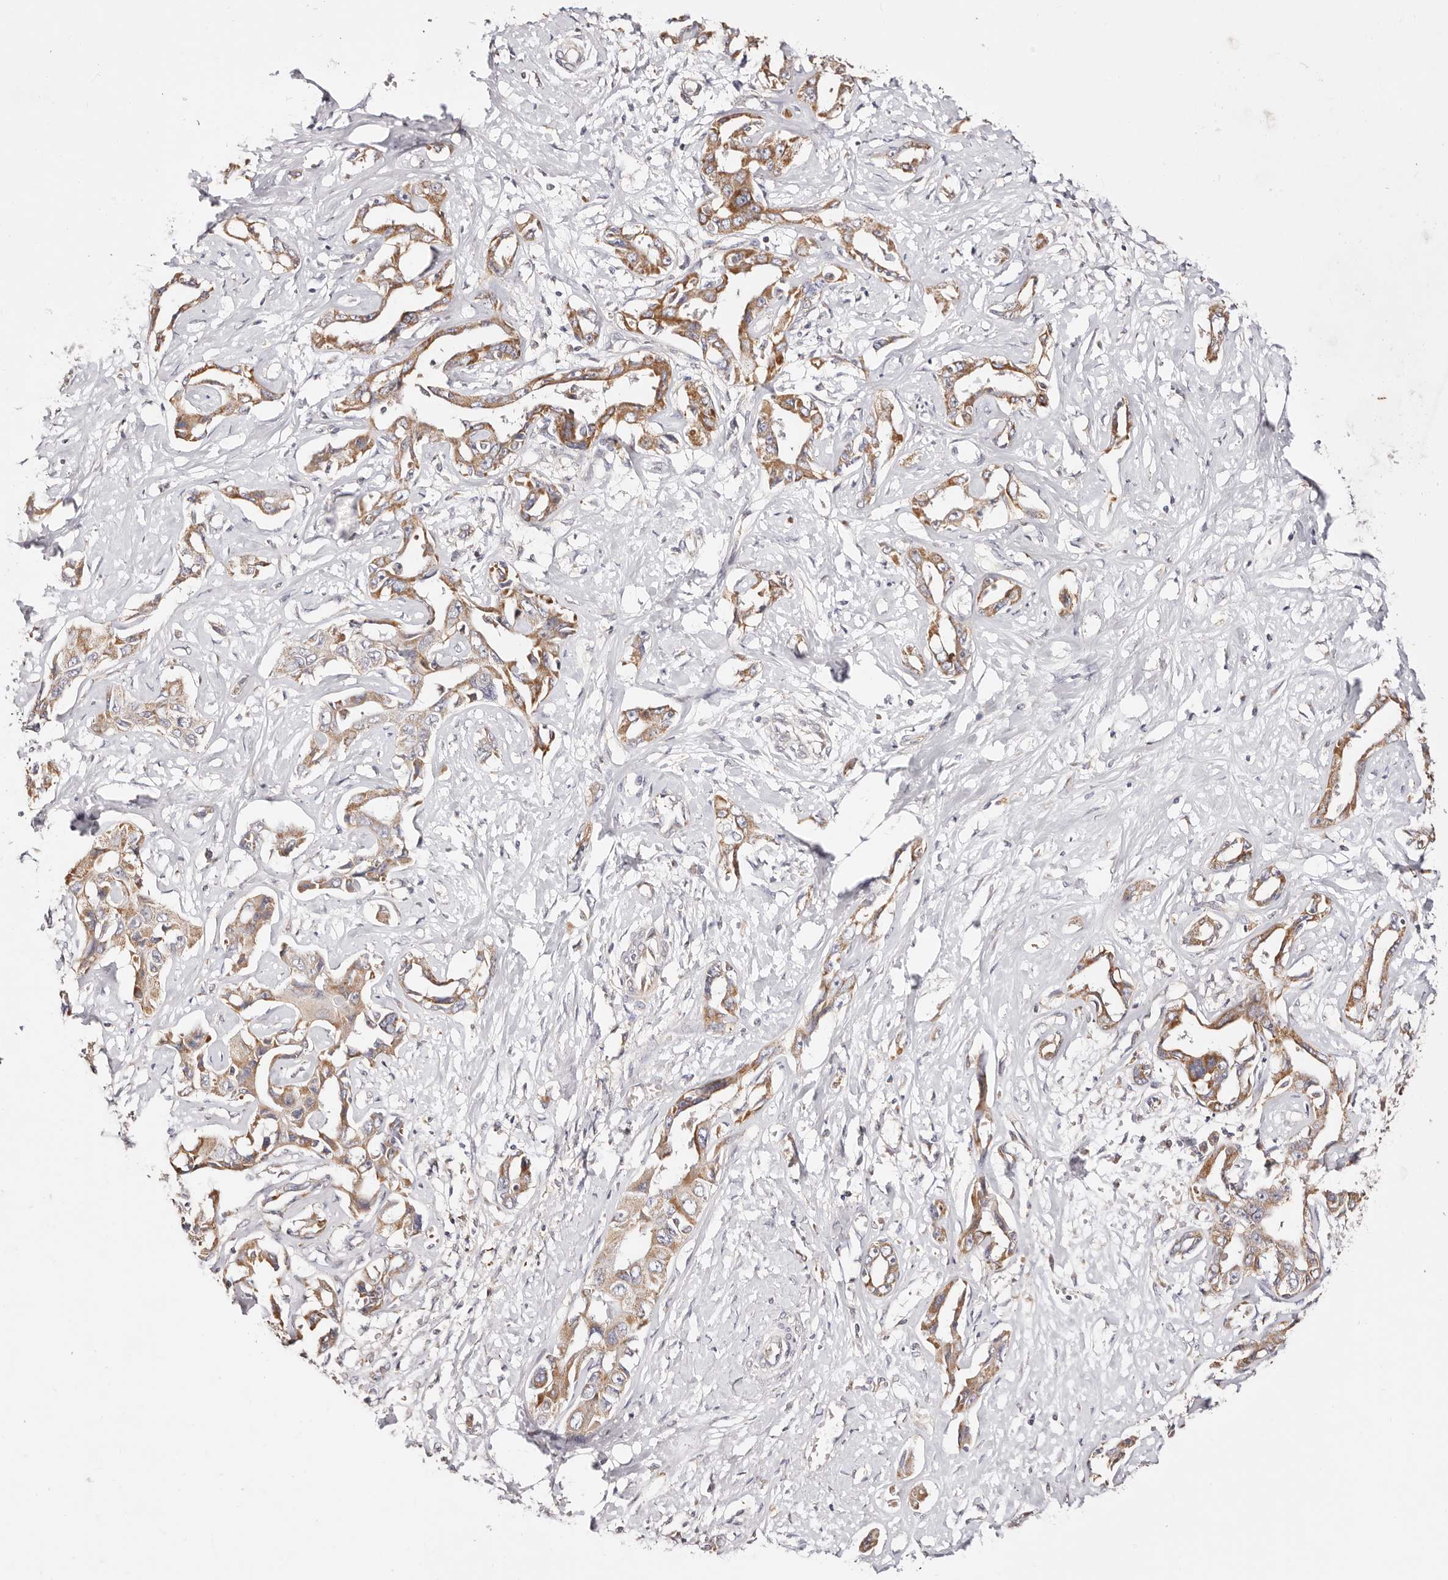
{"staining": {"intensity": "moderate", "quantity": ">75%", "location": "cytoplasmic/membranous"}, "tissue": "liver cancer", "cell_type": "Tumor cells", "image_type": "cancer", "snomed": [{"axis": "morphology", "description": "Cholangiocarcinoma"}, {"axis": "topography", "description": "Liver"}], "caption": "This image shows immunohistochemistry (IHC) staining of human liver cholangiocarcinoma, with medium moderate cytoplasmic/membranous expression in approximately >75% of tumor cells.", "gene": "MAPK1", "patient": {"sex": "male", "age": 59}}